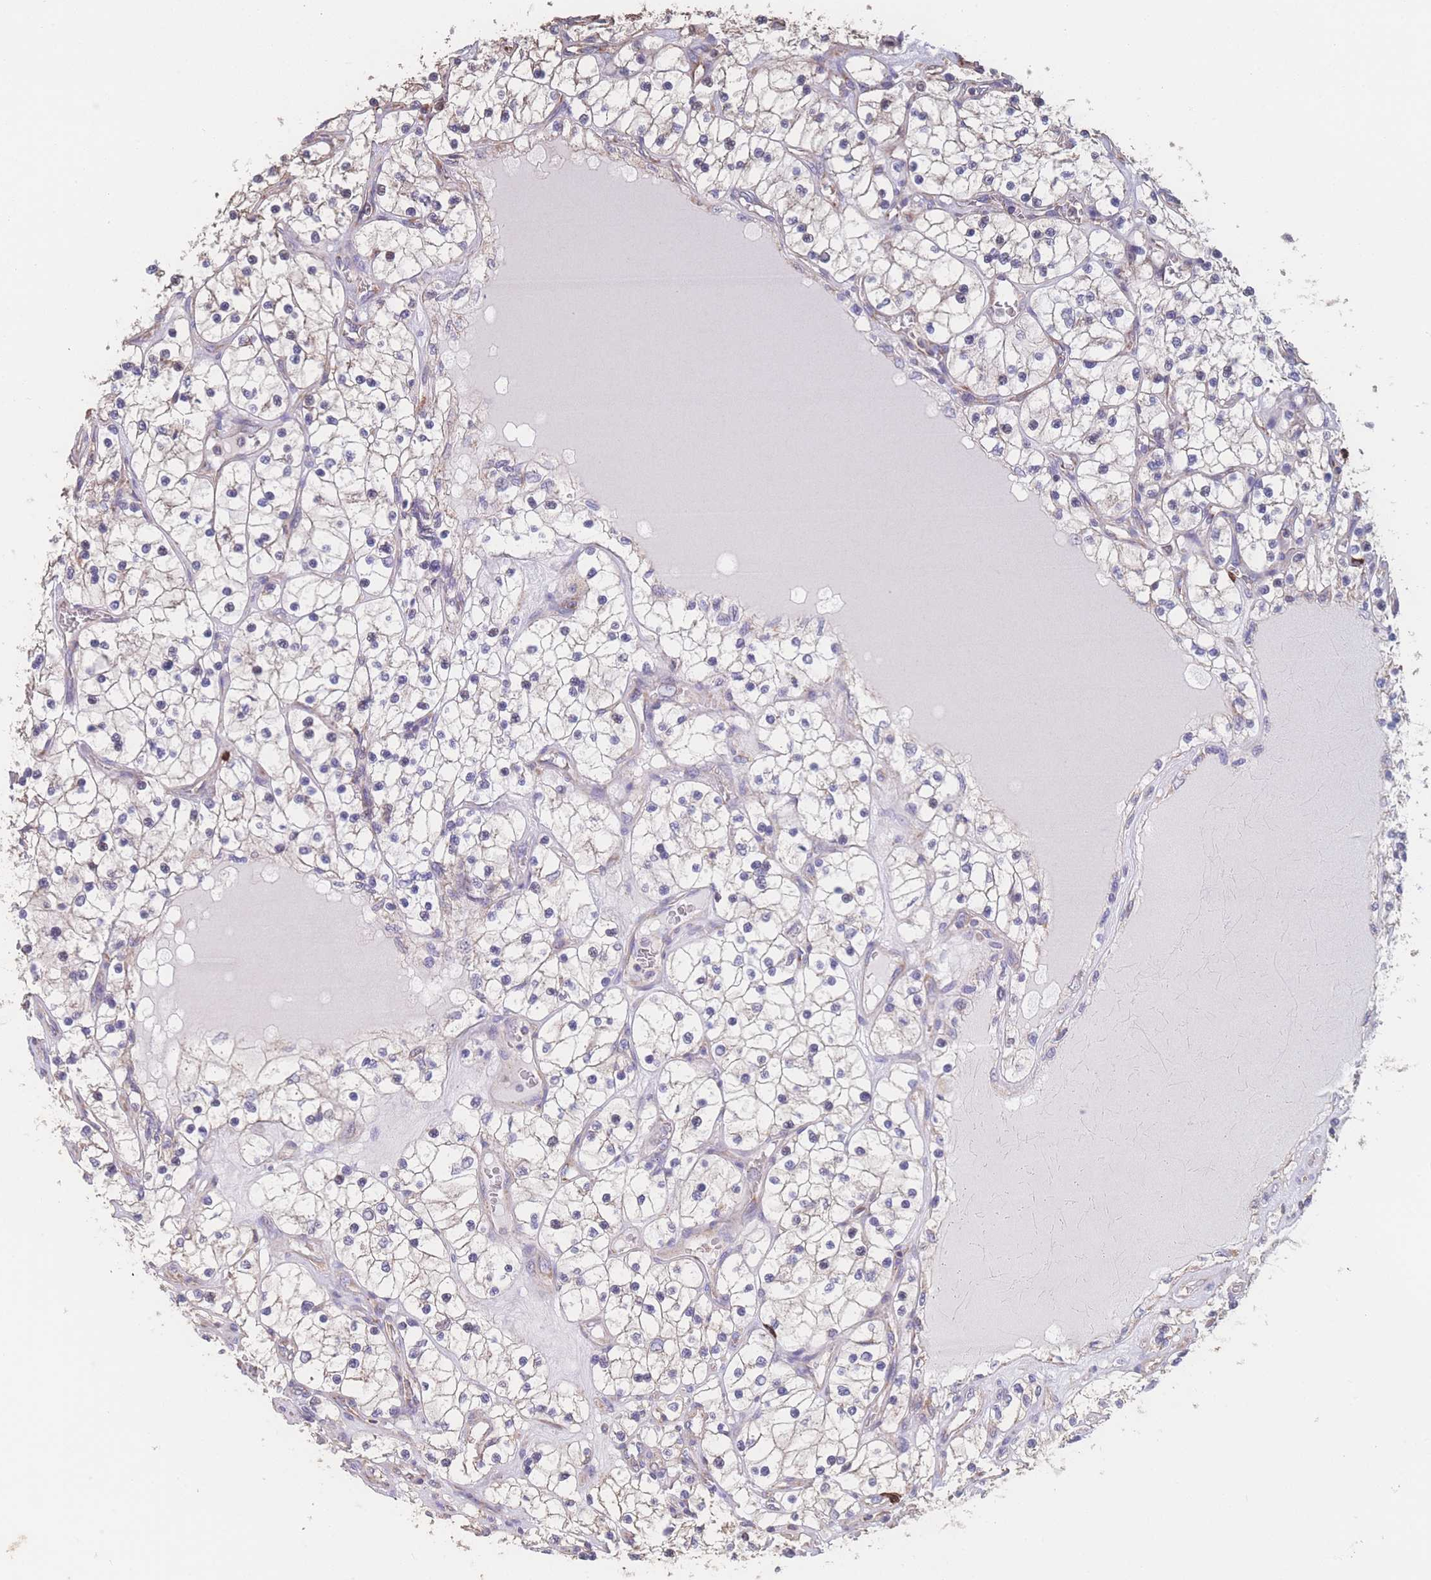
{"staining": {"intensity": "negative", "quantity": "none", "location": "none"}, "tissue": "renal cancer", "cell_type": "Tumor cells", "image_type": "cancer", "snomed": [{"axis": "morphology", "description": "Adenocarcinoma, NOS"}, {"axis": "topography", "description": "Kidney"}], "caption": "IHC of renal cancer reveals no staining in tumor cells.", "gene": "SGSM3", "patient": {"sex": "female", "age": 69}}